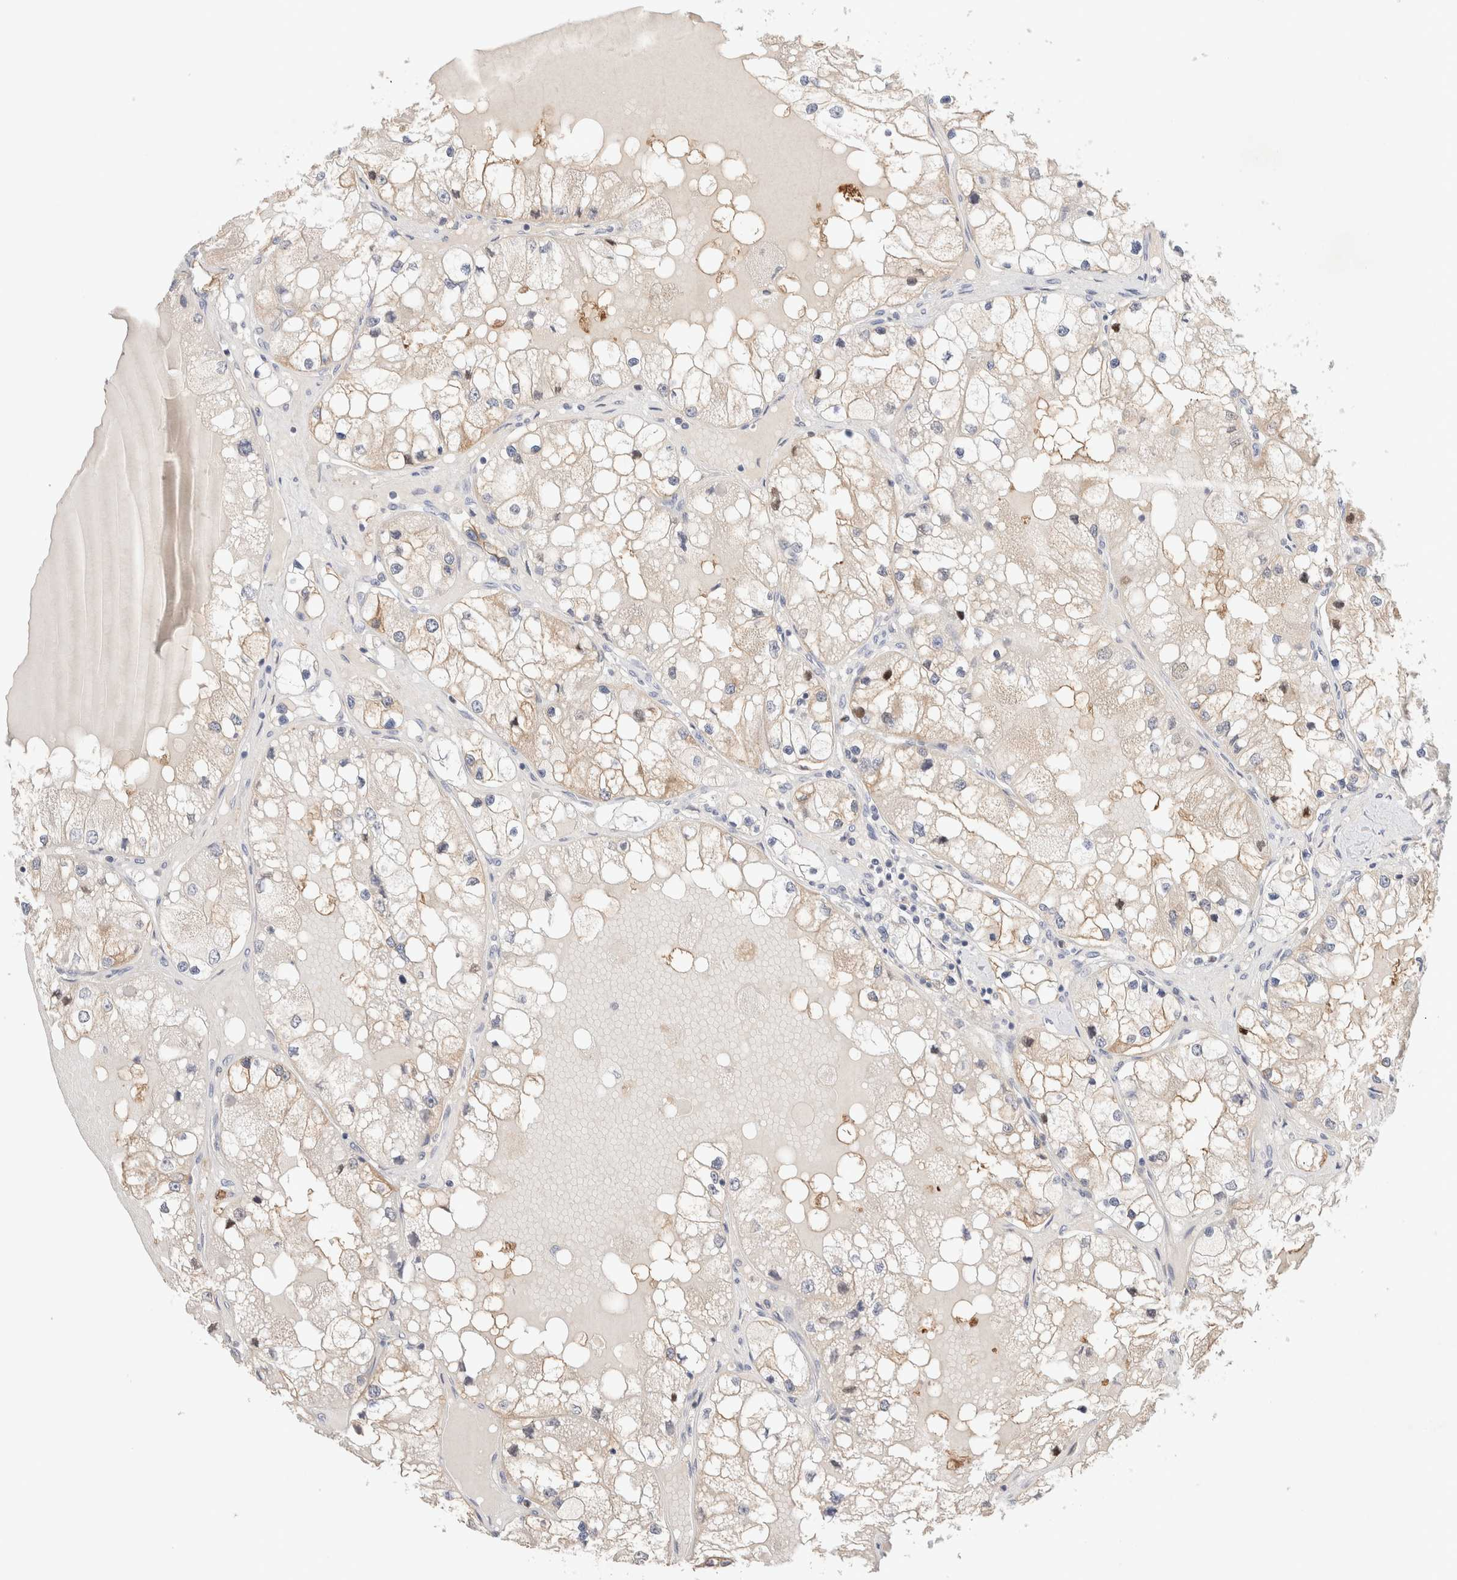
{"staining": {"intensity": "weak", "quantity": "<25%", "location": "cytoplasmic/membranous"}, "tissue": "renal cancer", "cell_type": "Tumor cells", "image_type": "cancer", "snomed": [{"axis": "morphology", "description": "Adenocarcinoma, NOS"}, {"axis": "topography", "description": "Kidney"}], "caption": "Immunohistochemistry (IHC) micrograph of neoplastic tissue: human adenocarcinoma (renal) stained with DAB exhibits no significant protein expression in tumor cells.", "gene": "MPP2", "patient": {"sex": "male", "age": 68}}